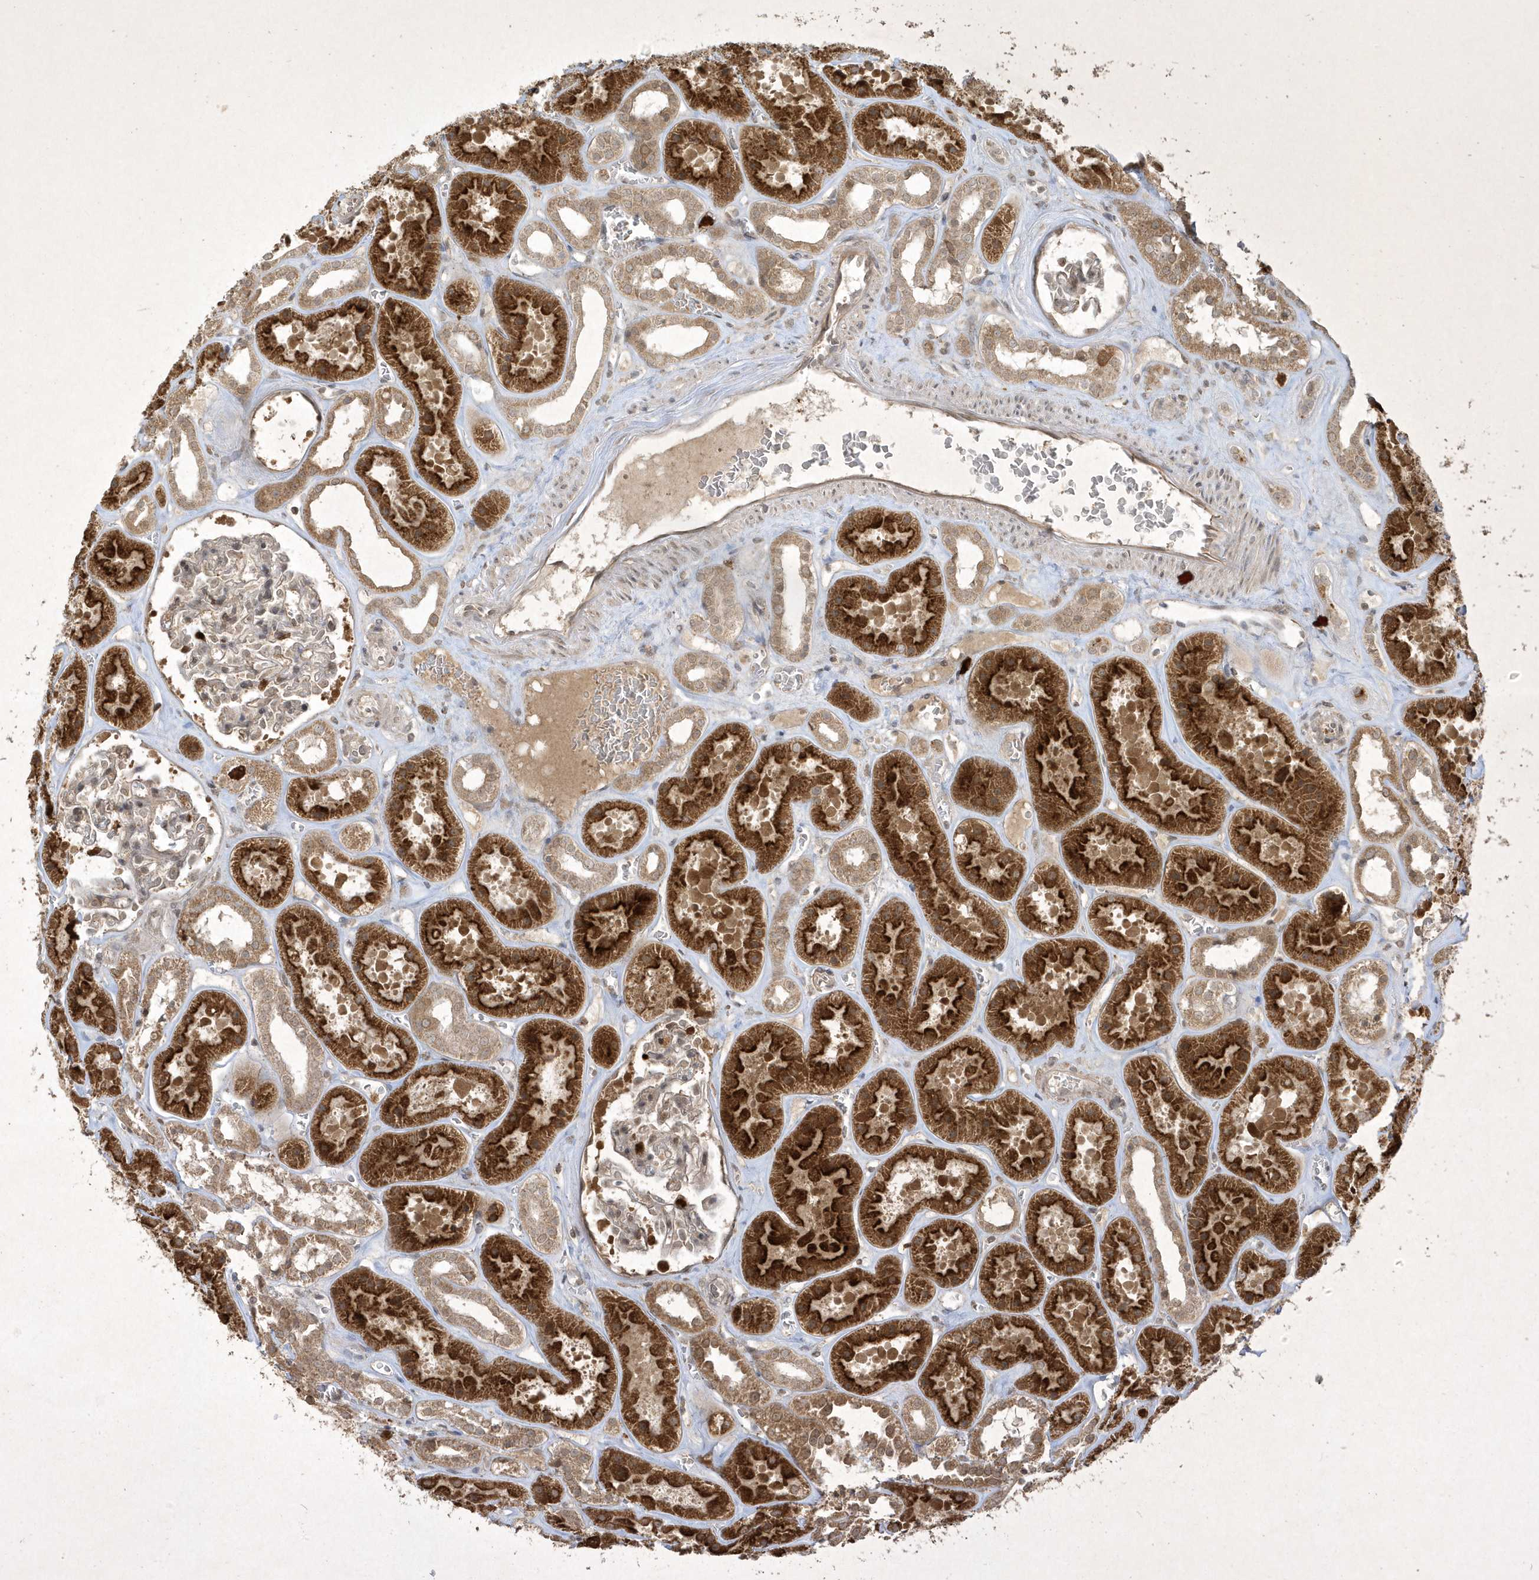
{"staining": {"intensity": "moderate", "quantity": "<25%", "location": "cytoplasmic/membranous"}, "tissue": "kidney", "cell_type": "Cells in glomeruli", "image_type": "normal", "snomed": [{"axis": "morphology", "description": "Normal tissue, NOS"}, {"axis": "topography", "description": "Kidney"}], "caption": "The immunohistochemical stain shows moderate cytoplasmic/membranous expression in cells in glomeruli of unremarkable kidney.", "gene": "ZNF213", "patient": {"sex": "female", "age": 41}}